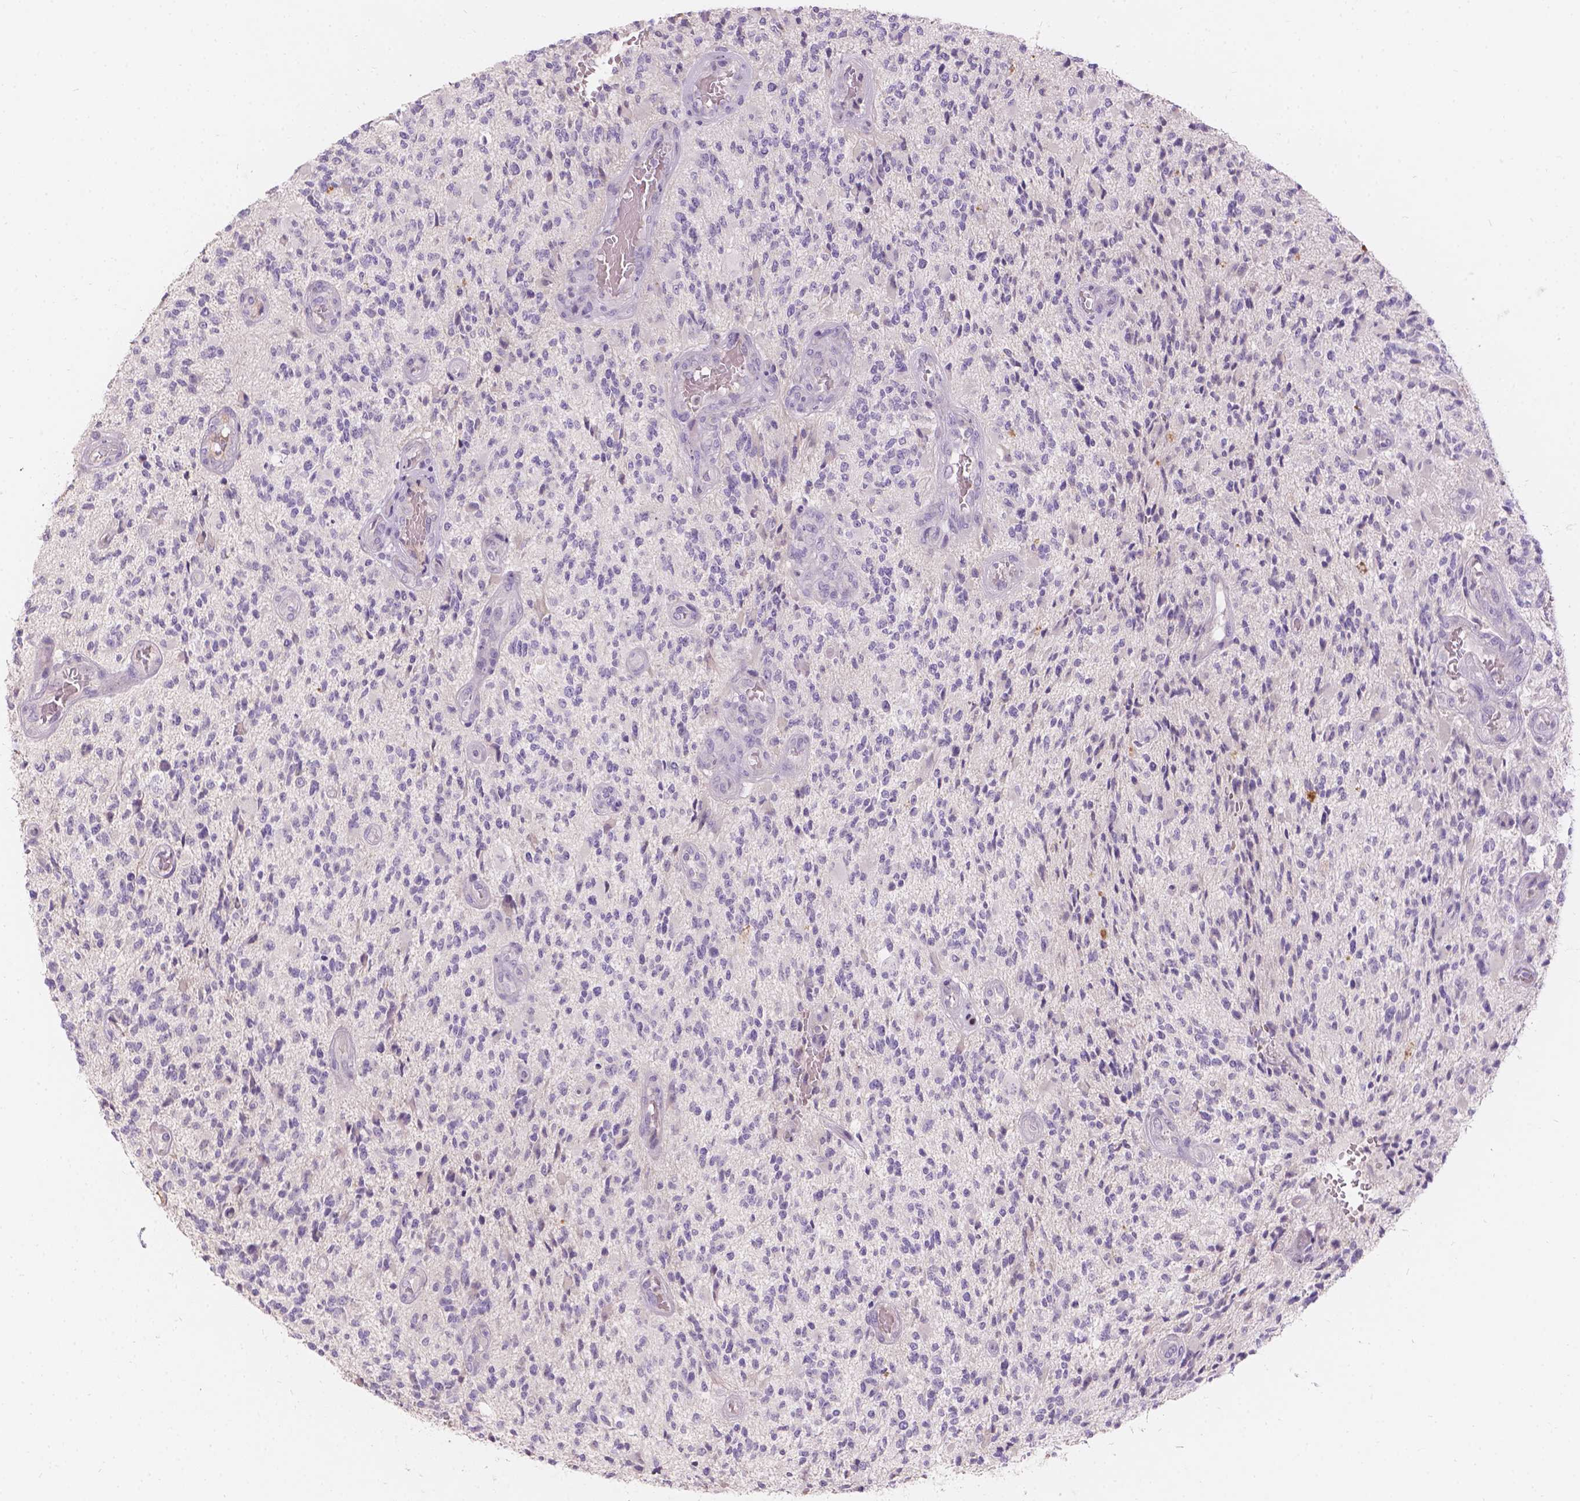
{"staining": {"intensity": "negative", "quantity": "none", "location": "none"}, "tissue": "glioma", "cell_type": "Tumor cells", "image_type": "cancer", "snomed": [{"axis": "morphology", "description": "Glioma, malignant, High grade"}, {"axis": "topography", "description": "Brain"}], "caption": "Glioma was stained to show a protein in brown. There is no significant expression in tumor cells.", "gene": "DCAF4L1", "patient": {"sex": "female", "age": 63}}